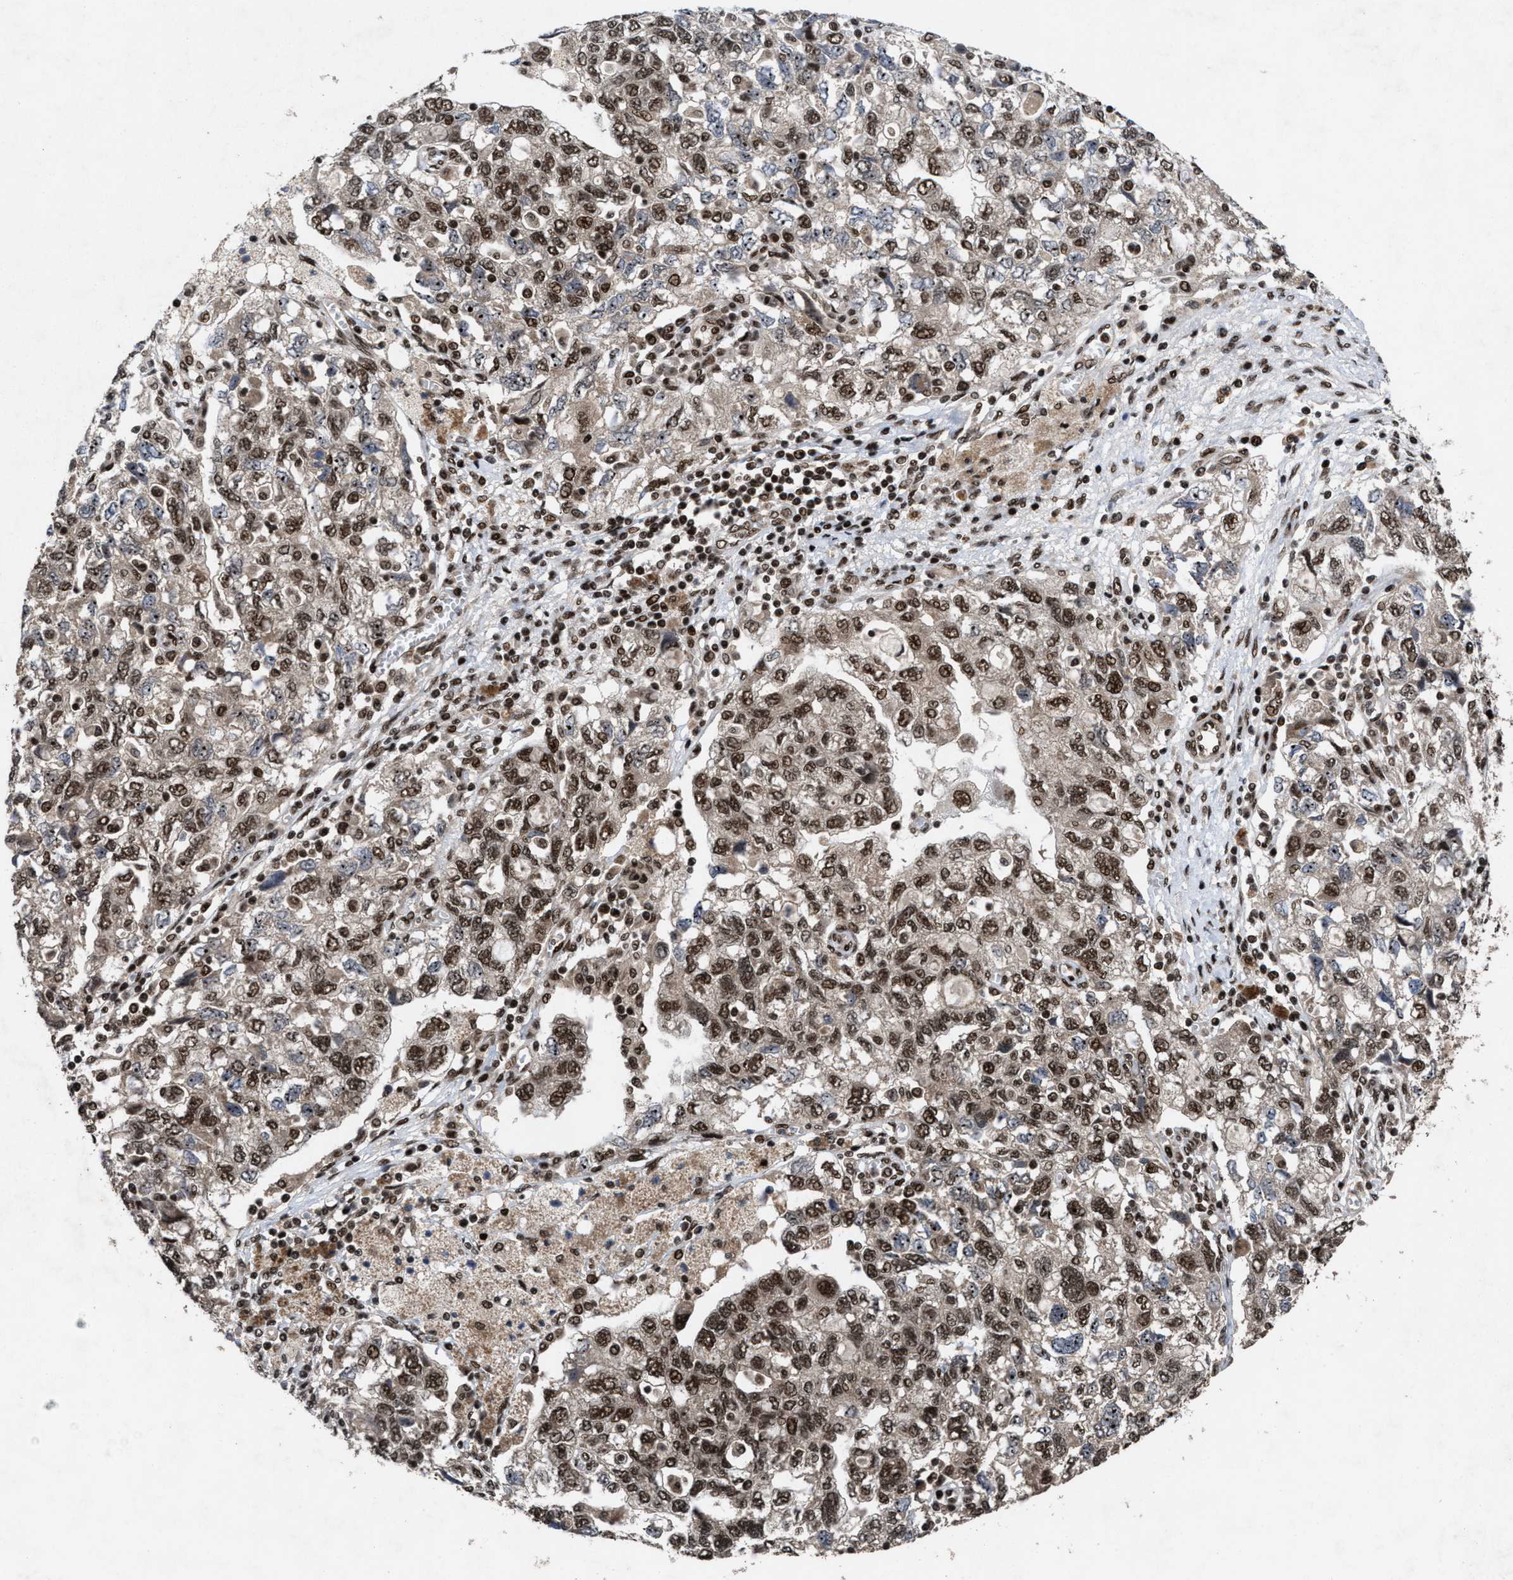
{"staining": {"intensity": "moderate", "quantity": ">75%", "location": "nuclear"}, "tissue": "ovarian cancer", "cell_type": "Tumor cells", "image_type": "cancer", "snomed": [{"axis": "morphology", "description": "Carcinoma, NOS"}, {"axis": "morphology", "description": "Cystadenocarcinoma, serous, NOS"}, {"axis": "topography", "description": "Ovary"}], "caption": "Human ovarian carcinoma stained for a protein (brown) exhibits moderate nuclear positive expression in about >75% of tumor cells.", "gene": "WIZ", "patient": {"sex": "female", "age": 69}}